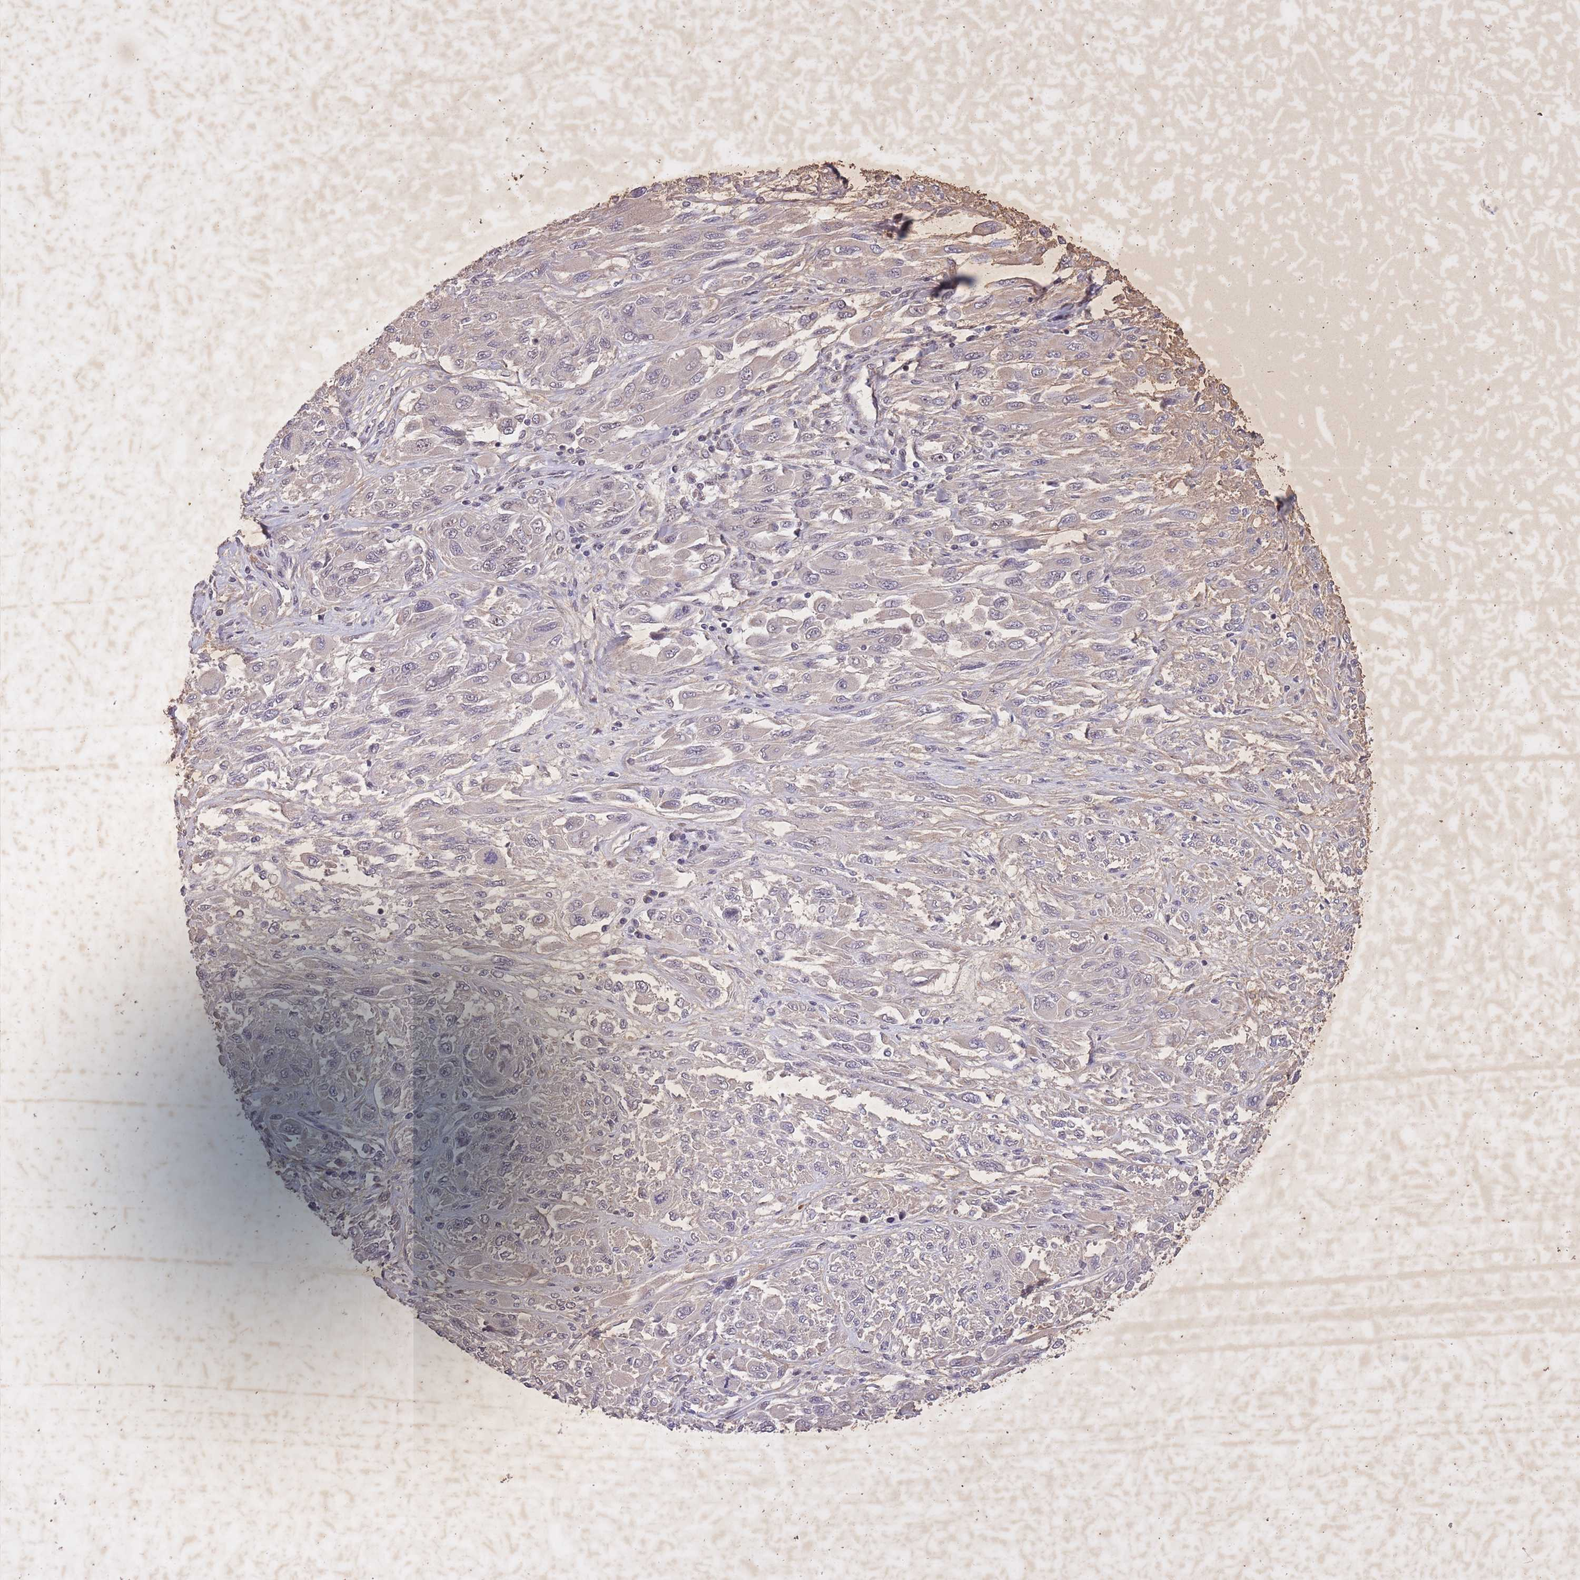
{"staining": {"intensity": "negative", "quantity": "none", "location": "none"}, "tissue": "melanoma", "cell_type": "Tumor cells", "image_type": "cancer", "snomed": [{"axis": "morphology", "description": "Malignant melanoma, NOS"}, {"axis": "topography", "description": "Skin"}], "caption": "Immunohistochemistry (IHC) photomicrograph of human melanoma stained for a protein (brown), which shows no staining in tumor cells. (Stains: DAB (3,3'-diaminobenzidine) IHC with hematoxylin counter stain, Microscopy: brightfield microscopy at high magnification).", "gene": "CBX6", "patient": {"sex": "female", "age": 91}}